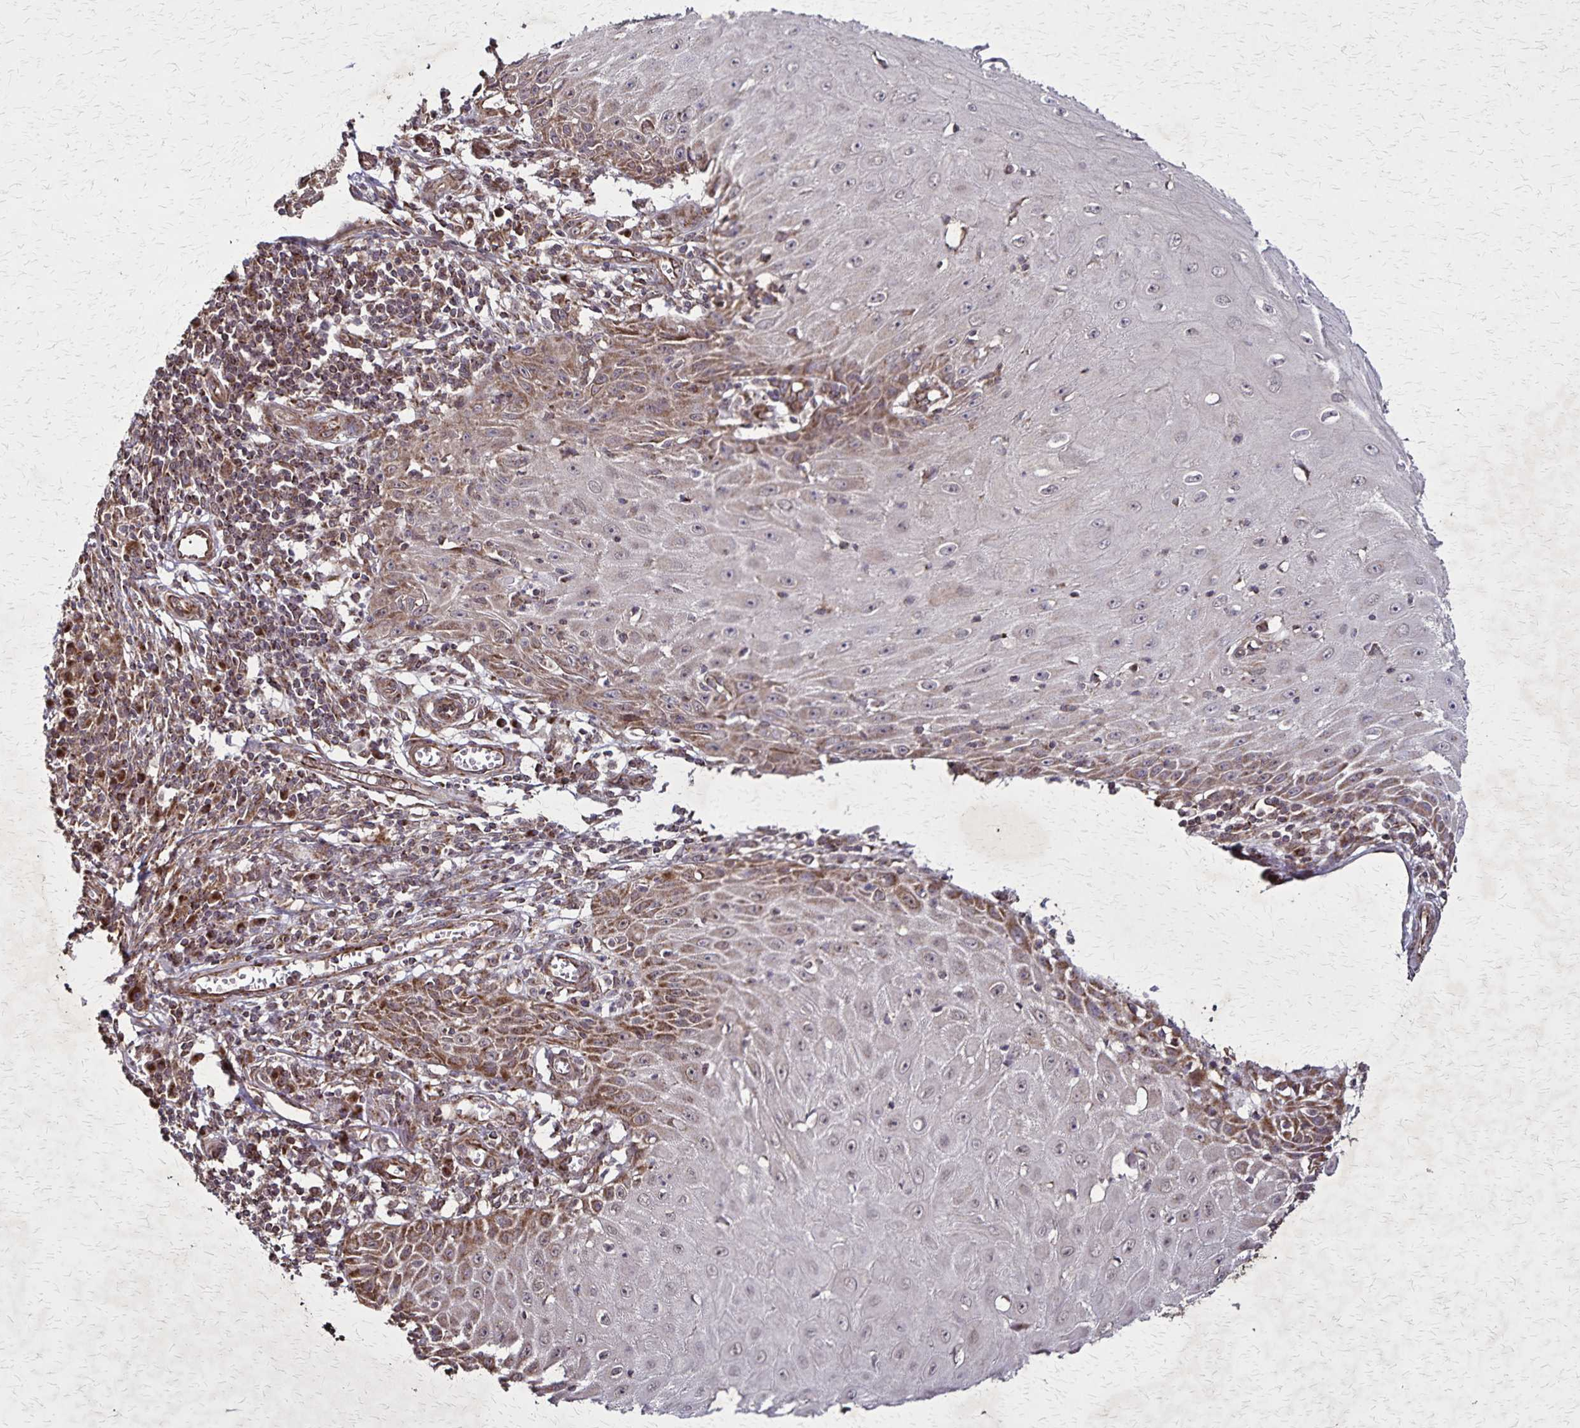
{"staining": {"intensity": "moderate", "quantity": "<25%", "location": "cytoplasmic/membranous"}, "tissue": "skin cancer", "cell_type": "Tumor cells", "image_type": "cancer", "snomed": [{"axis": "morphology", "description": "Squamous cell carcinoma, NOS"}, {"axis": "topography", "description": "Skin"}], "caption": "A micrograph of squamous cell carcinoma (skin) stained for a protein demonstrates moderate cytoplasmic/membranous brown staining in tumor cells.", "gene": "NFS1", "patient": {"sex": "female", "age": 73}}